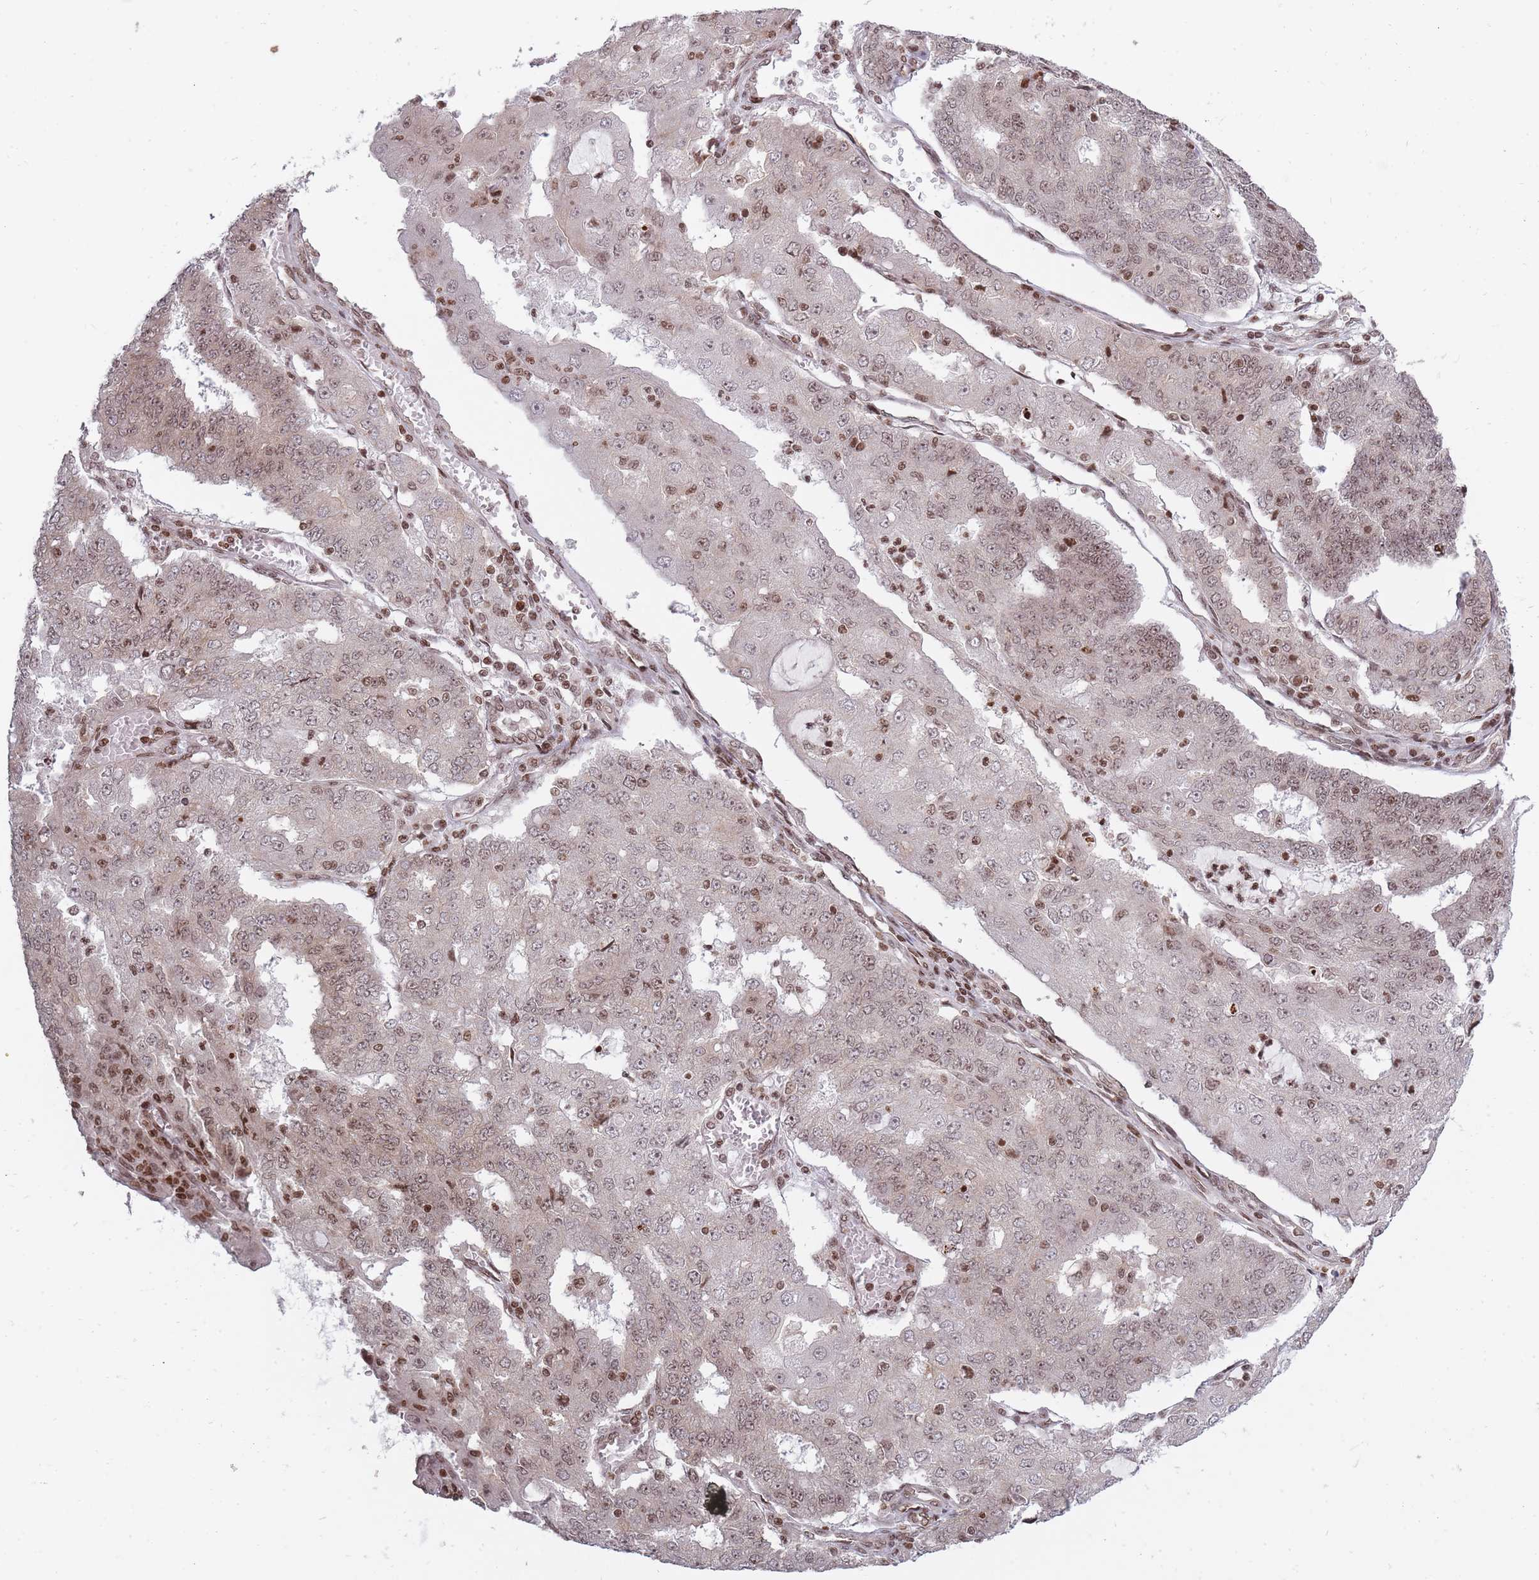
{"staining": {"intensity": "weak", "quantity": "25%-75%", "location": "nuclear"}, "tissue": "endometrial cancer", "cell_type": "Tumor cells", "image_type": "cancer", "snomed": [{"axis": "morphology", "description": "Adenocarcinoma, NOS"}, {"axis": "topography", "description": "Endometrium"}], "caption": "Human endometrial cancer stained for a protein (brown) reveals weak nuclear positive positivity in approximately 25%-75% of tumor cells.", "gene": "TMC6", "patient": {"sex": "female", "age": 56}}